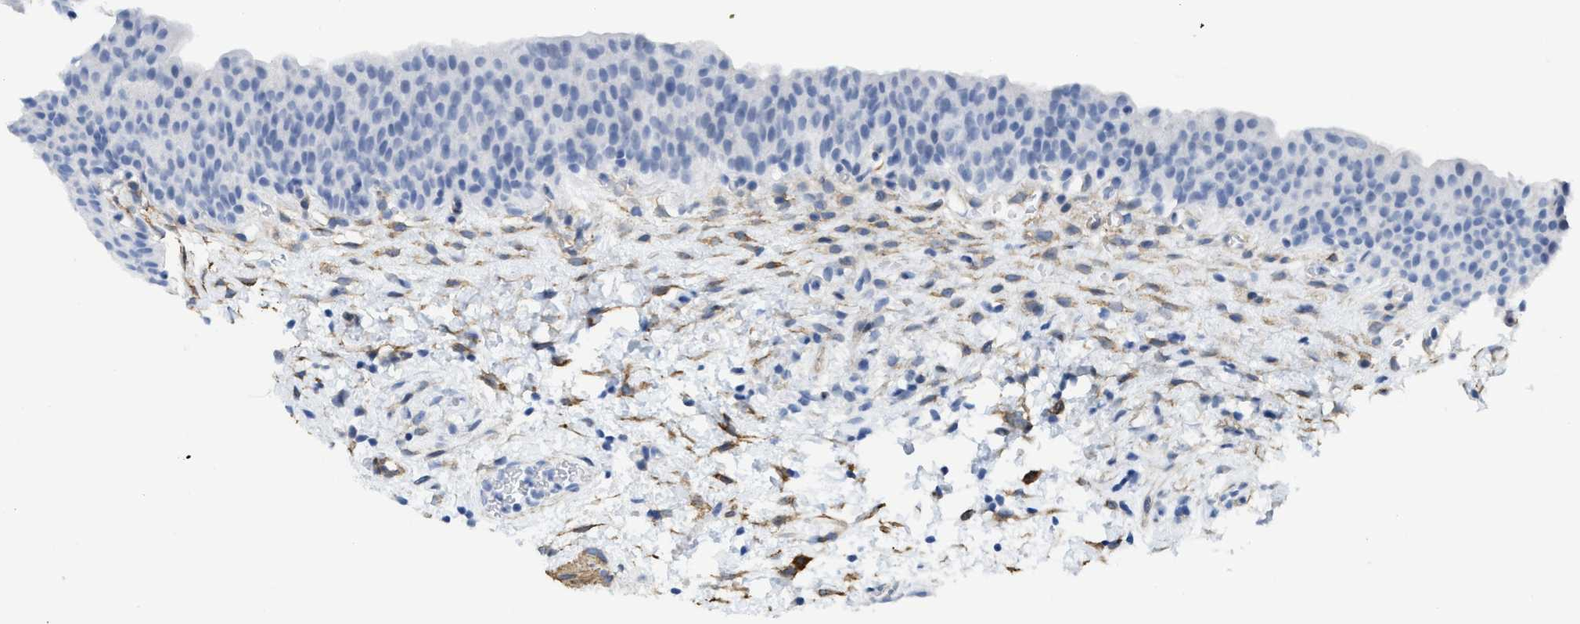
{"staining": {"intensity": "negative", "quantity": "none", "location": "none"}, "tissue": "urinary bladder", "cell_type": "Urothelial cells", "image_type": "normal", "snomed": [{"axis": "morphology", "description": "Normal tissue, NOS"}, {"axis": "topography", "description": "Urinary bladder"}], "caption": "IHC image of normal urinary bladder: urinary bladder stained with DAB (3,3'-diaminobenzidine) exhibits no significant protein staining in urothelial cells. (Brightfield microscopy of DAB IHC at high magnification).", "gene": "TUB", "patient": {"sex": "male", "age": 37}}